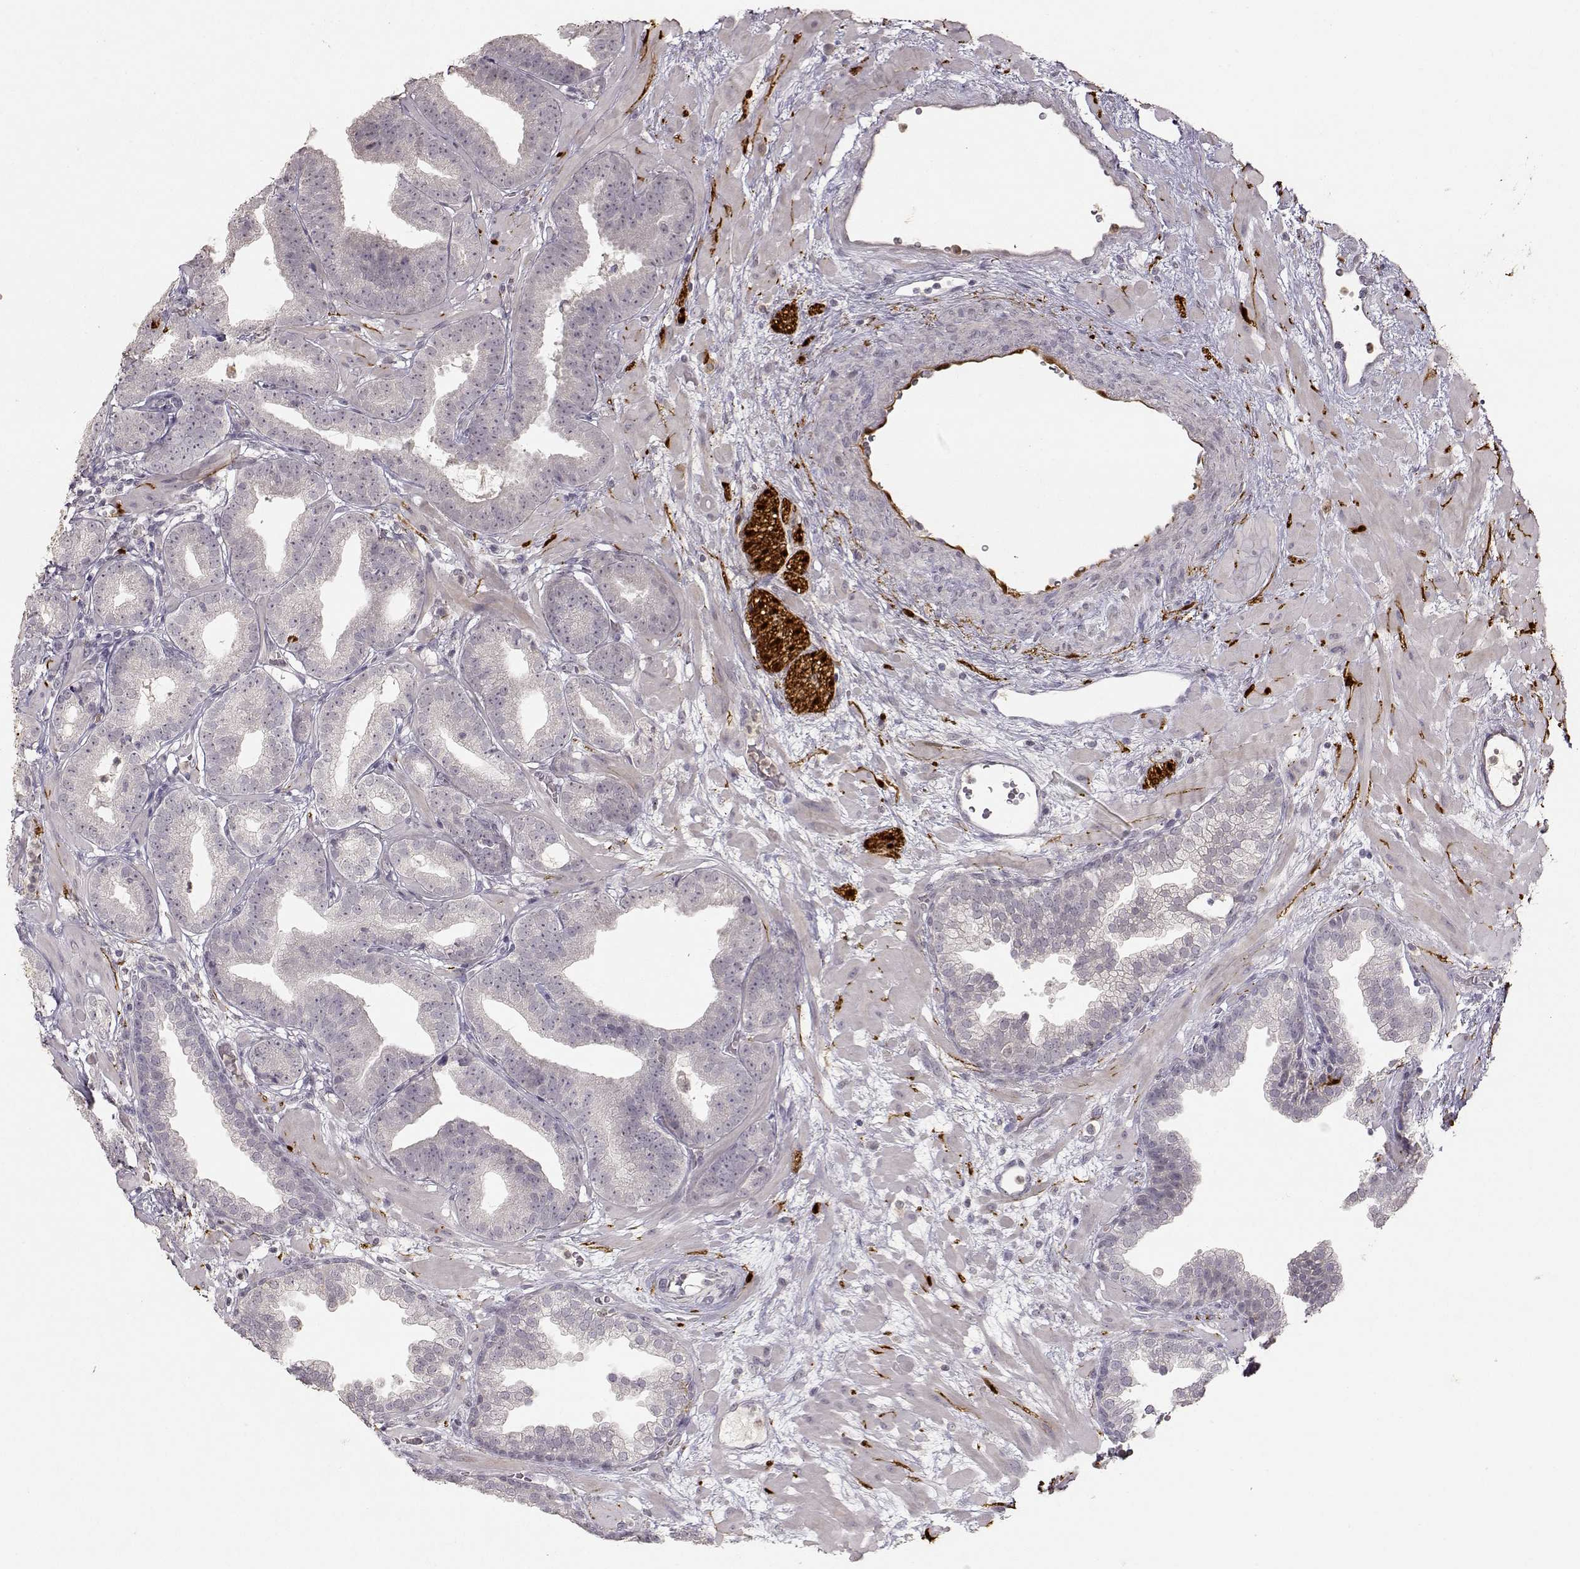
{"staining": {"intensity": "negative", "quantity": "none", "location": "none"}, "tissue": "prostate cancer", "cell_type": "Tumor cells", "image_type": "cancer", "snomed": [{"axis": "morphology", "description": "Adenocarcinoma, Low grade"}, {"axis": "topography", "description": "Prostate"}], "caption": "The immunohistochemistry micrograph has no significant staining in tumor cells of prostate cancer (low-grade adenocarcinoma) tissue.", "gene": "S100B", "patient": {"sex": "male", "age": 68}}